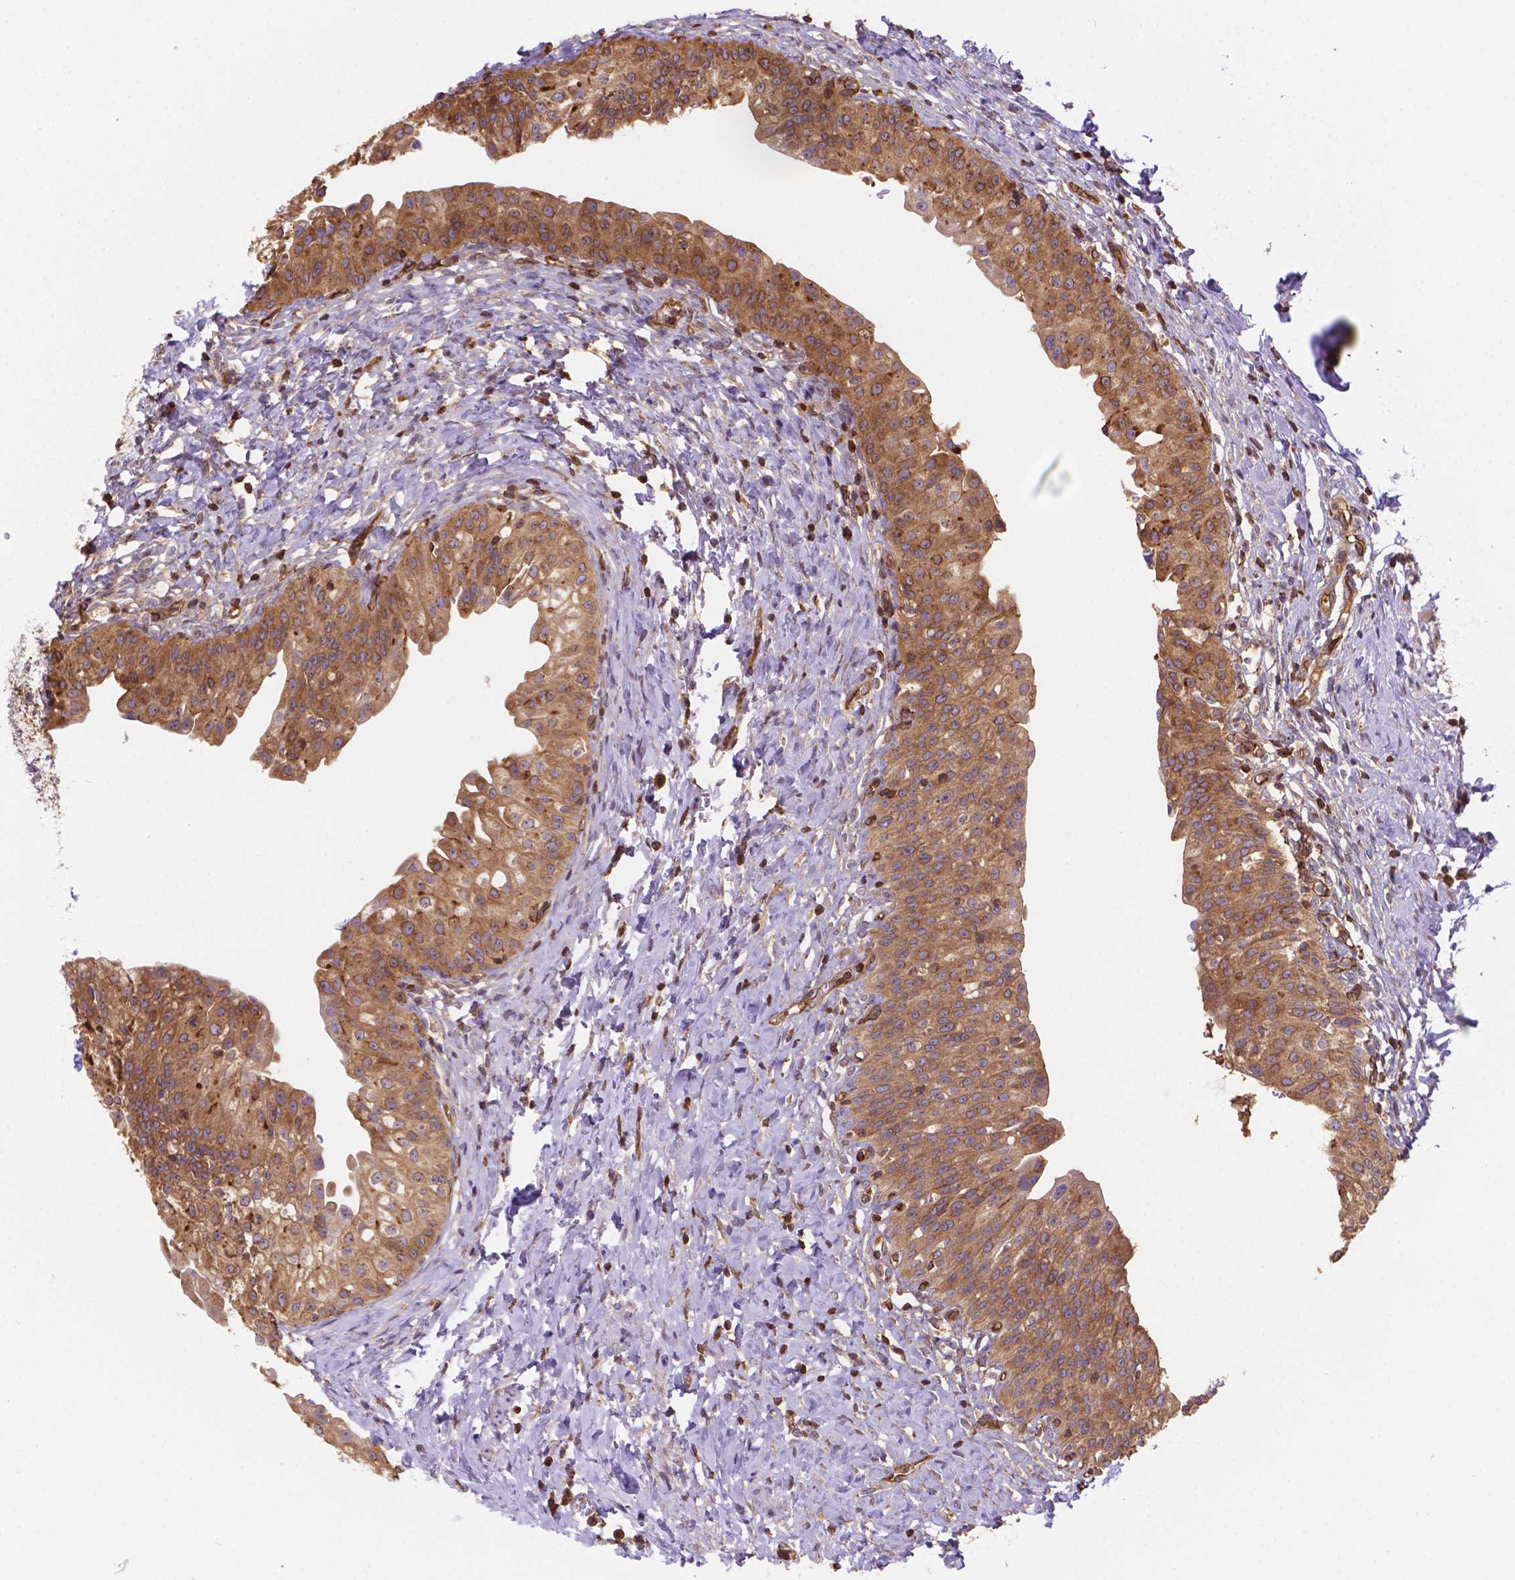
{"staining": {"intensity": "moderate", "quantity": ">75%", "location": "cytoplasmic/membranous"}, "tissue": "urinary bladder", "cell_type": "Urothelial cells", "image_type": "normal", "snomed": [{"axis": "morphology", "description": "Normal tissue, NOS"}, {"axis": "topography", "description": "Urinary bladder"}], "caption": "Brown immunohistochemical staining in benign human urinary bladder shows moderate cytoplasmic/membranous staining in about >75% of urothelial cells.", "gene": "DMWD", "patient": {"sex": "male", "age": 76}}